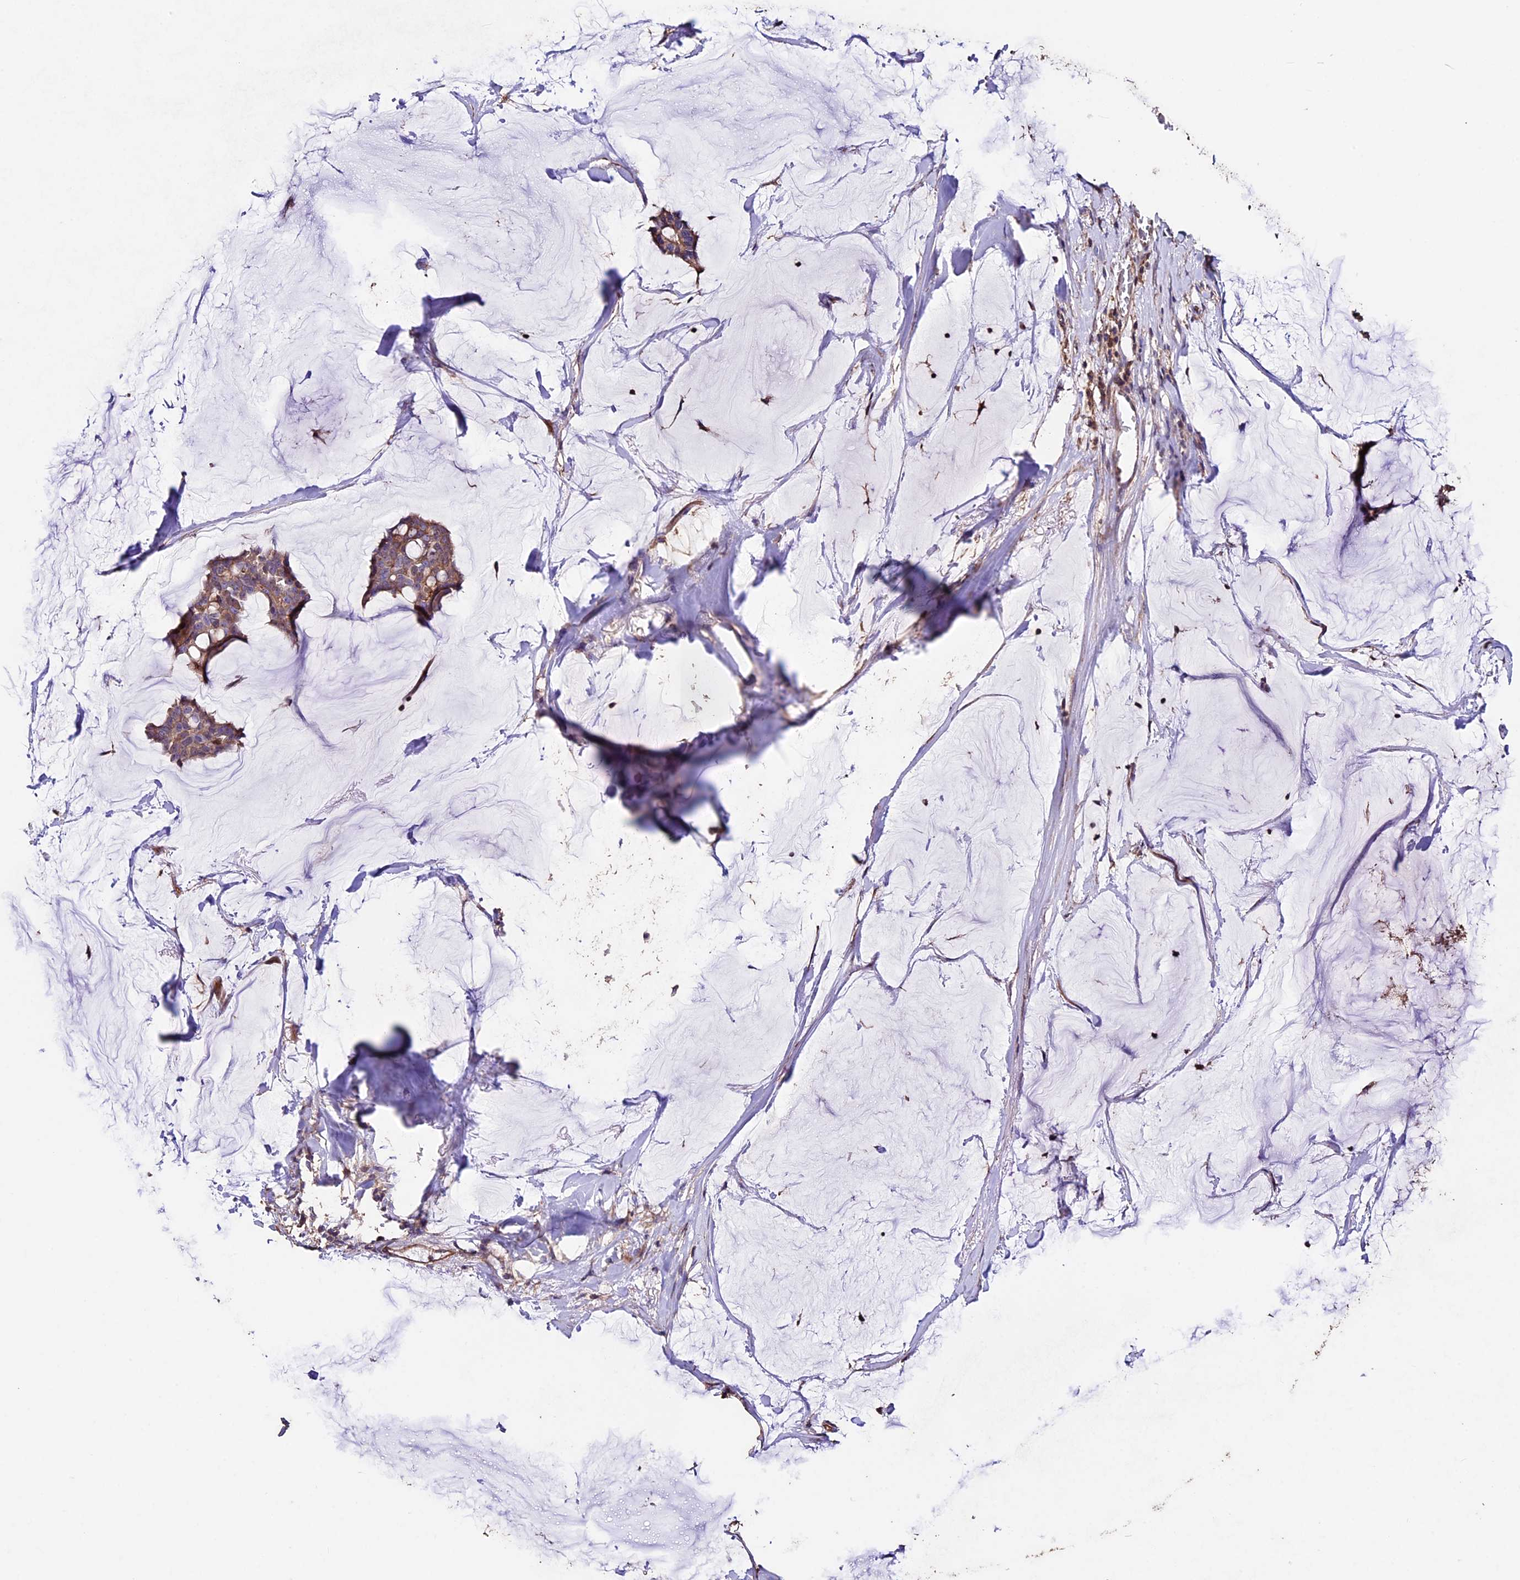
{"staining": {"intensity": "weak", "quantity": ">75%", "location": "cytoplasmic/membranous"}, "tissue": "breast cancer", "cell_type": "Tumor cells", "image_type": "cancer", "snomed": [{"axis": "morphology", "description": "Duct carcinoma"}, {"axis": "topography", "description": "Breast"}], "caption": "IHC (DAB) staining of human invasive ductal carcinoma (breast) exhibits weak cytoplasmic/membranous protein positivity in approximately >75% of tumor cells.", "gene": "USB1", "patient": {"sex": "female", "age": 93}}